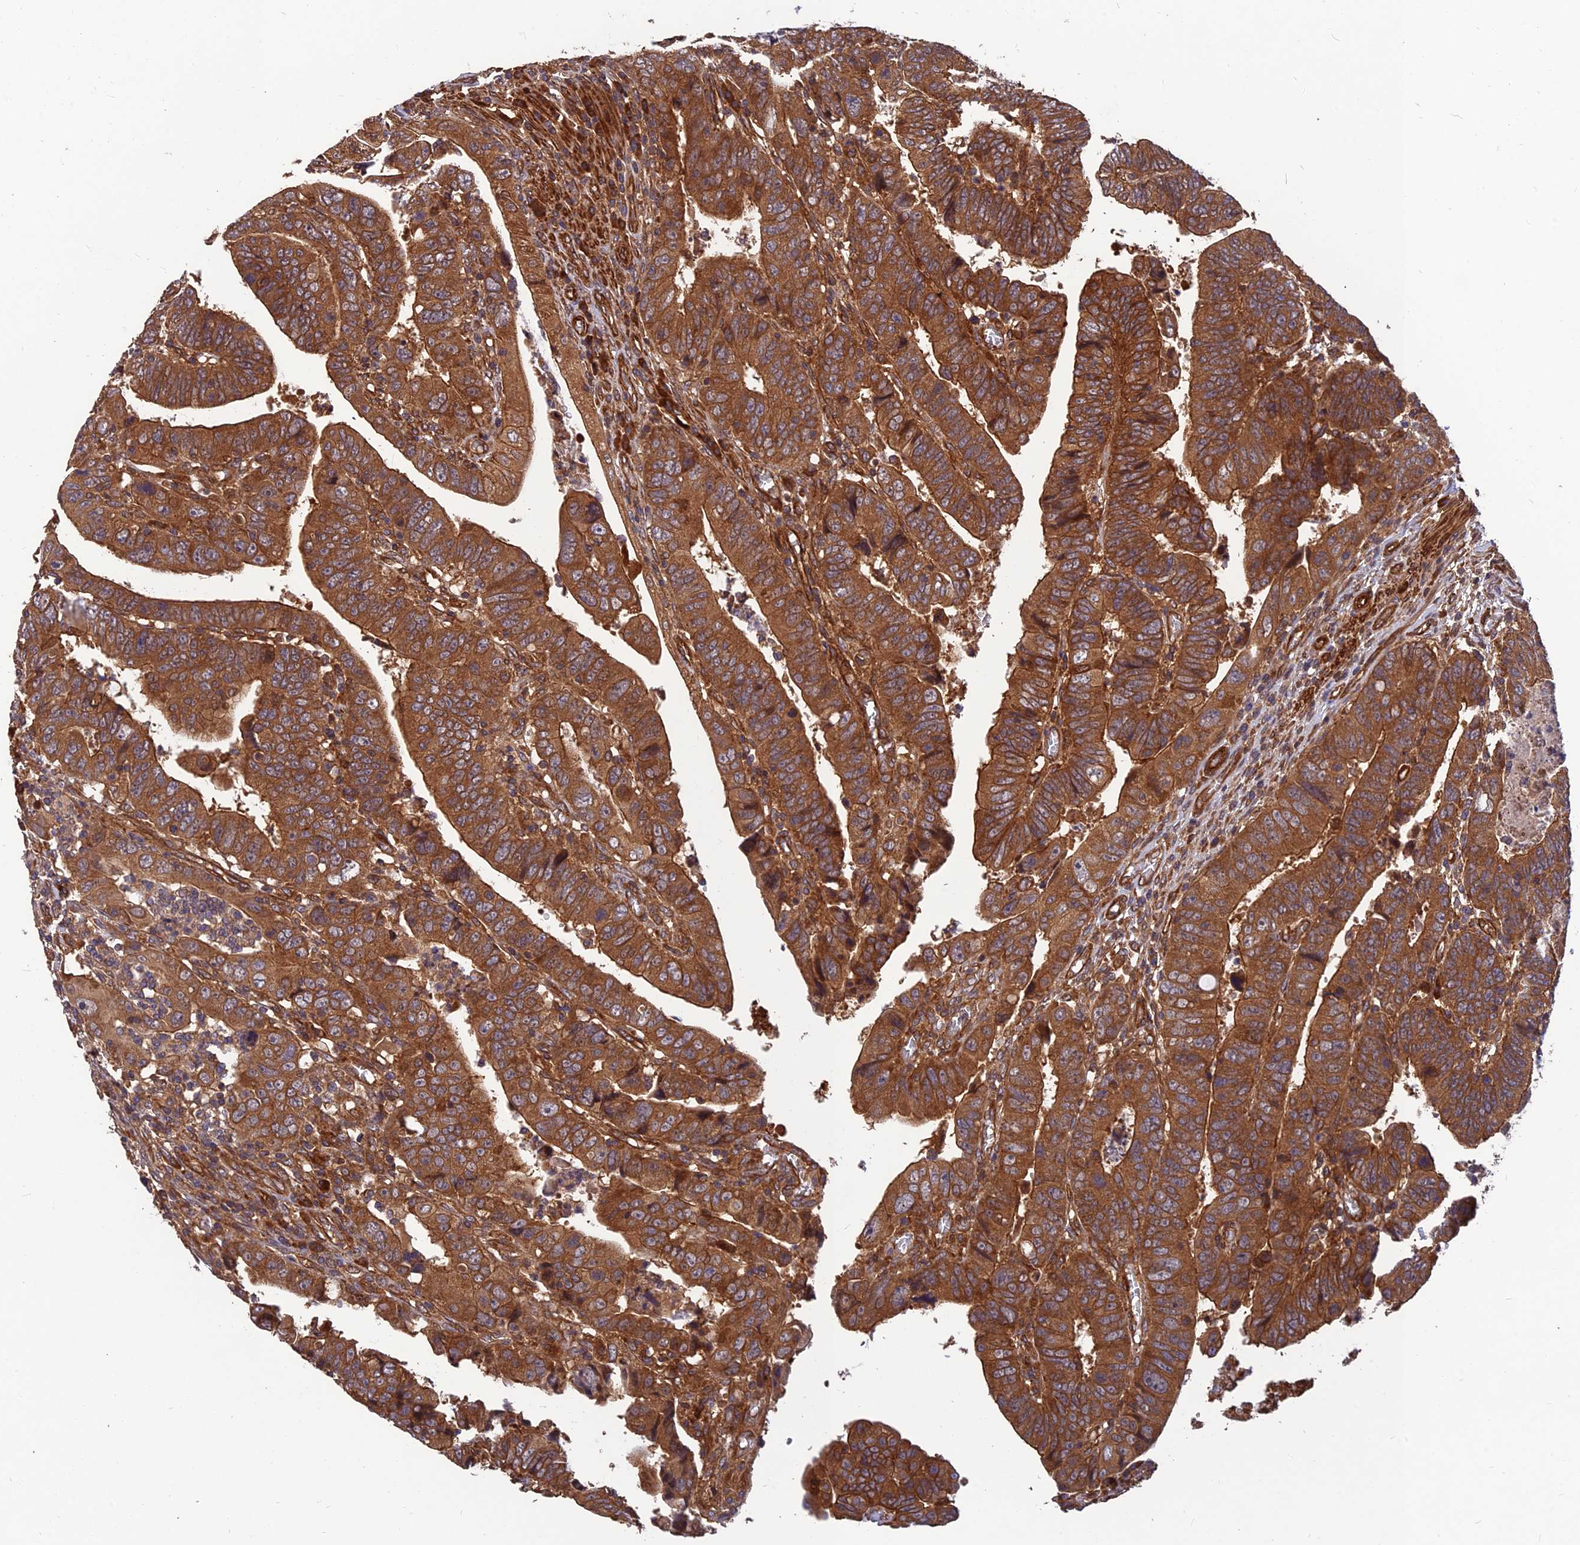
{"staining": {"intensity": "strong", "quantity": ">75%", "location": "cytoplasmic/membranous"}, "tissue": "colorectal cancer", "cell_type": "Tumor cells", "image_type": "cancer", "snomed": [{"axis": "morphology", "description": "Normal tissue, NOS"}, {"axis": "morphology", "description": "Adenocarcinoma, NOS"}, {"axis": "topography", "description": "Rectum"}], "caption": "Protein expression analysis of human colorectal adenocarcinoma reveals strong cytoplasmic/membranous expression in about >75% of tumor cells. The protein is shown in brown color, while the nuclei are stained blue.", "gene": "RELCH", "patient": {"sex": "female", "age": 65}}